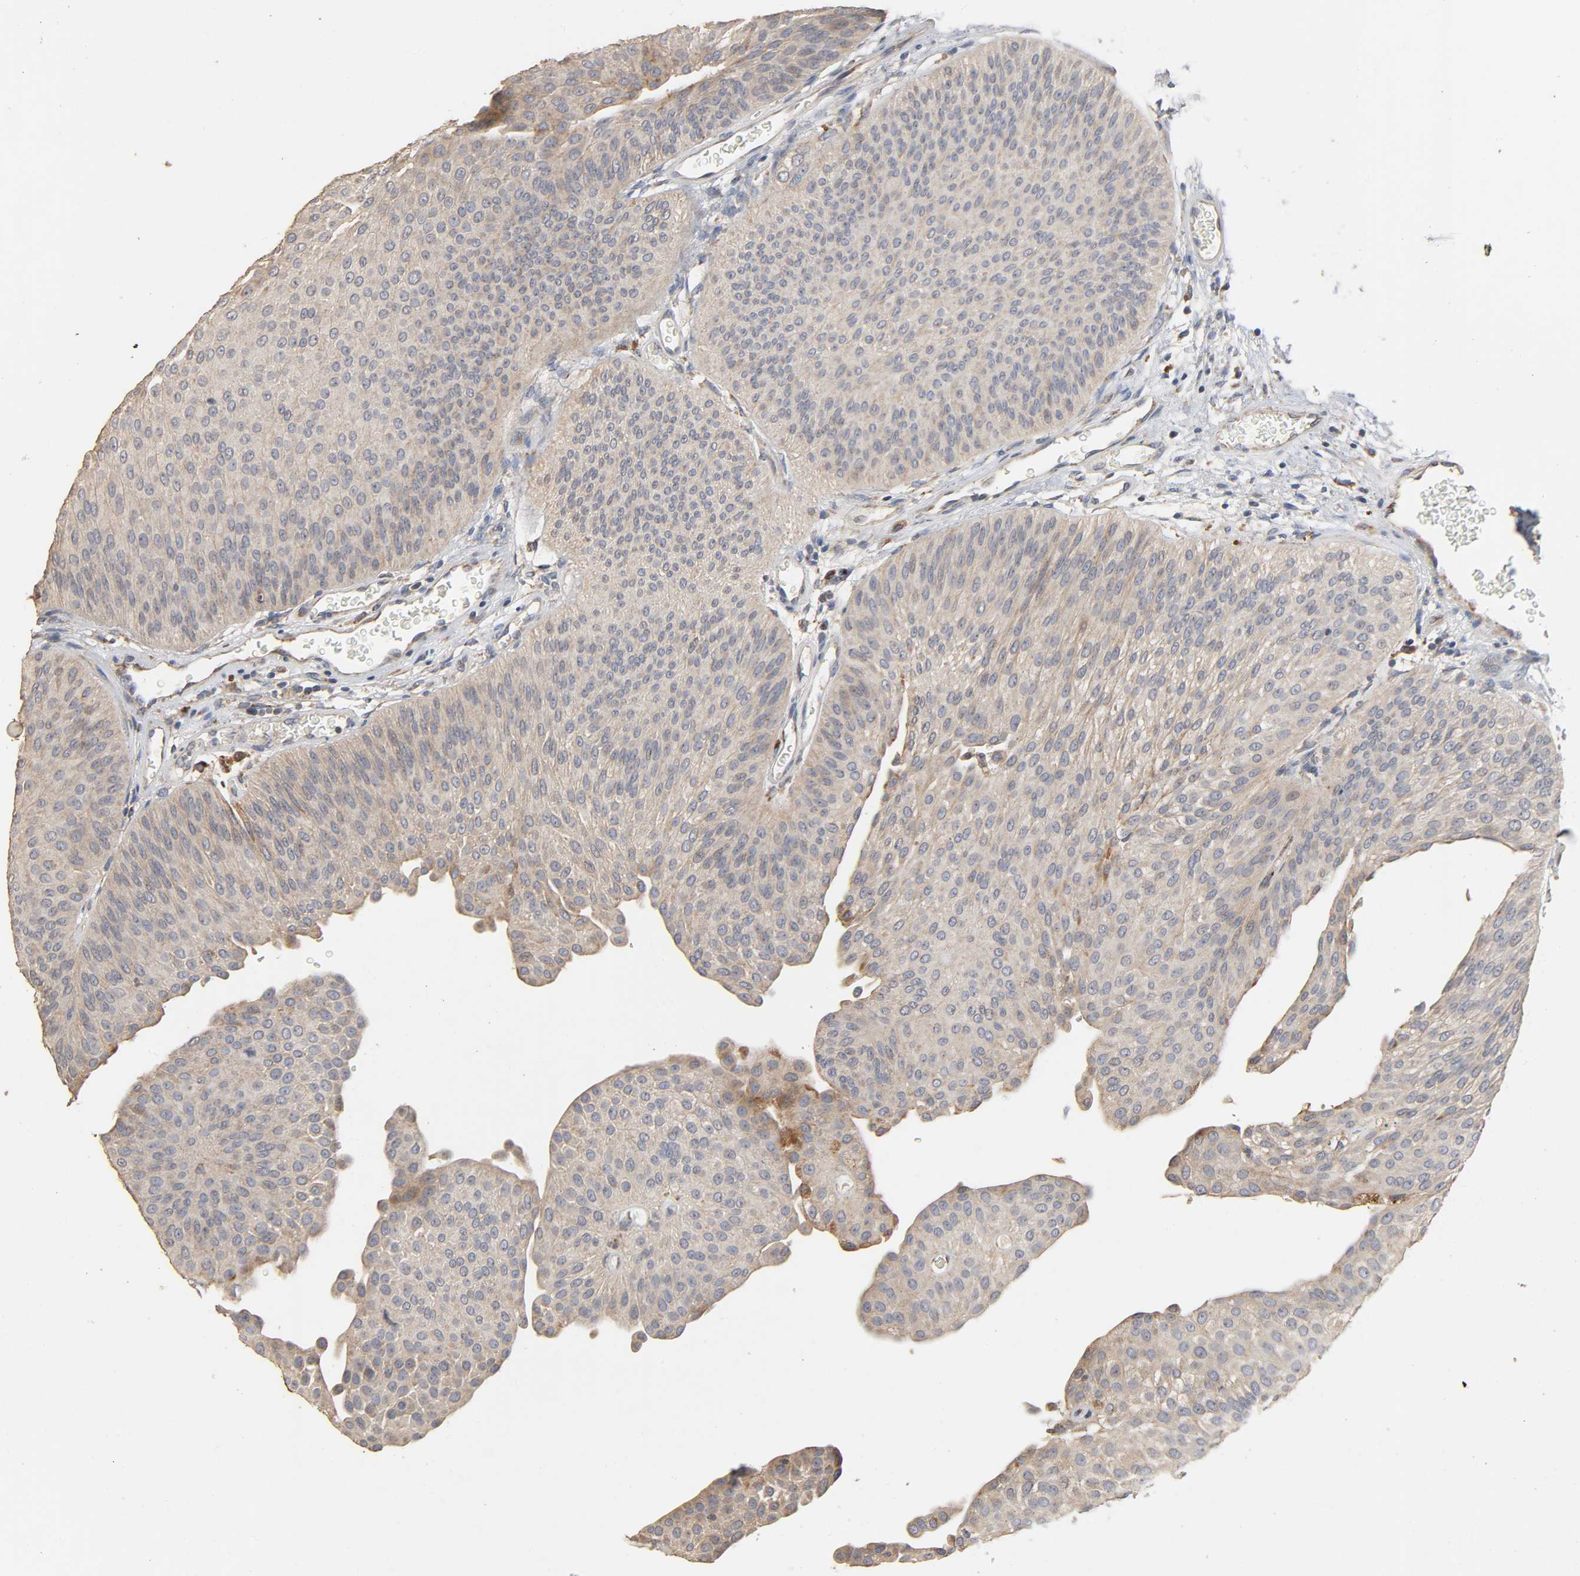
{"staining": {"intensity": "weak", "quantity": ">75%", "location": "cytoplasmic/membranous"}, "tissue": "urothelial cancer", "cell_type": "Tumor cells", "image_type": "cancer", "snomed": [{"axis": "morphology", "description": "Urothelial carcinoma, Low grade"}, {"axis": "topography", "description": "Urinary bladder"}], "caption": "The image displays staining of urothelial carcinoma (low-grade), revealing weak cytoplasmic/membranous protein positivity (brown color) within tumor cells.", "gene": "NDUFS3", "patient": {"sex": "female", "age": 60}}